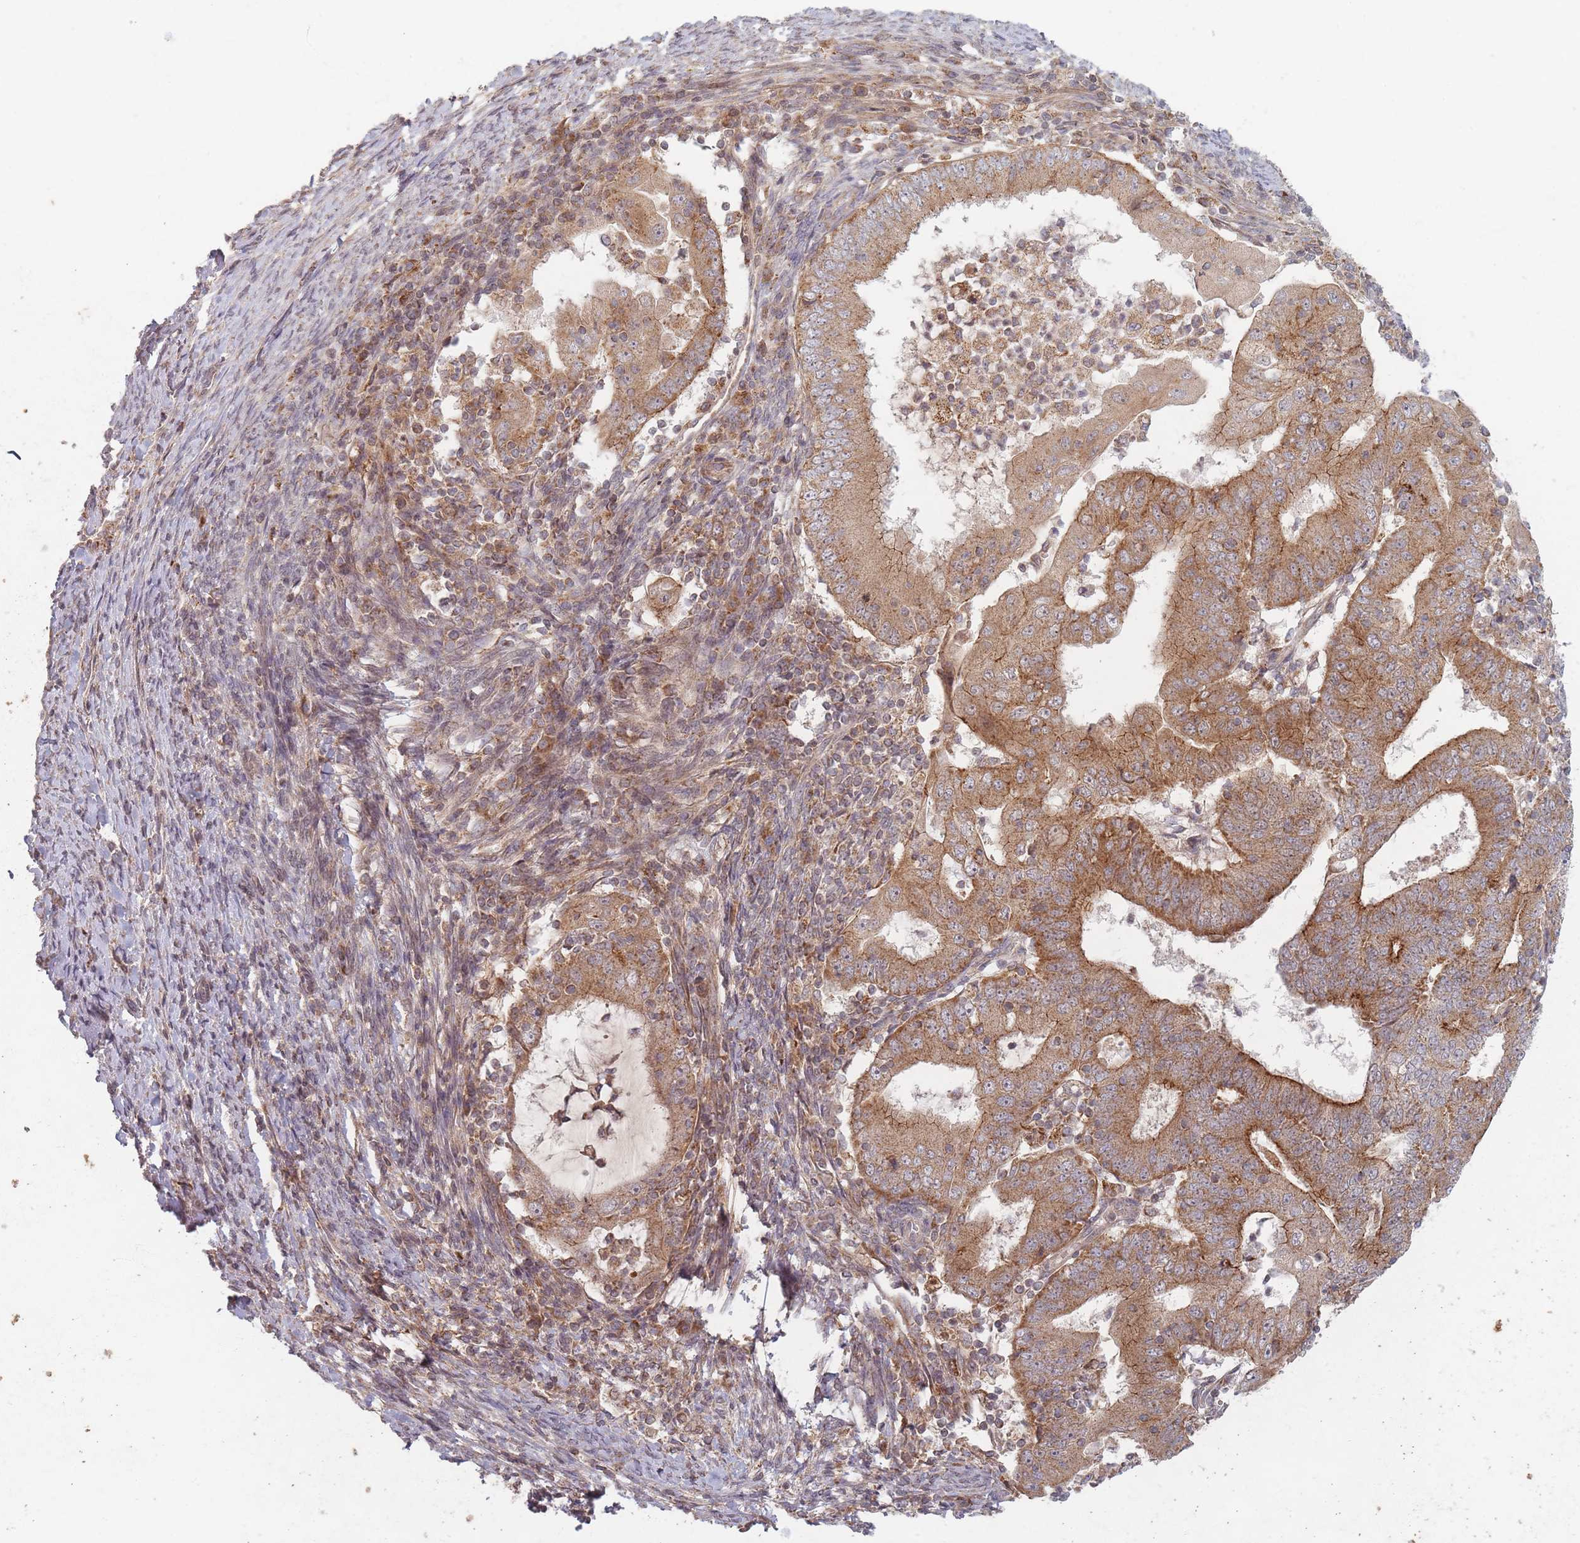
{"staining": {"intensity": "moderate", "quantity": ">75%", "location": "cytoplasmic/membranous"}, "tissue": "endometrial cancer", "cell_type": "Tumor cells", "image_type": "cancer", "snomed": [{"axis": "morphology", "description": "Adenocarcinoma, NOS"}, {"axis": "topography", "description": "Endometrium"}], "caption": "Immunohistochemistry photomicrograph of neoplastic tissue: human endometrial adenocarcinoma stained using immunohistochemistry (IHC) demonstrates medium levels of moderate protein expression localized specifically in the cytoplasmic/membranous of tumor cells, appearing as a cytoplasmic/membranous brown color.", "gene": "RADX", "patient": {"sex": "female", "age": 70}}